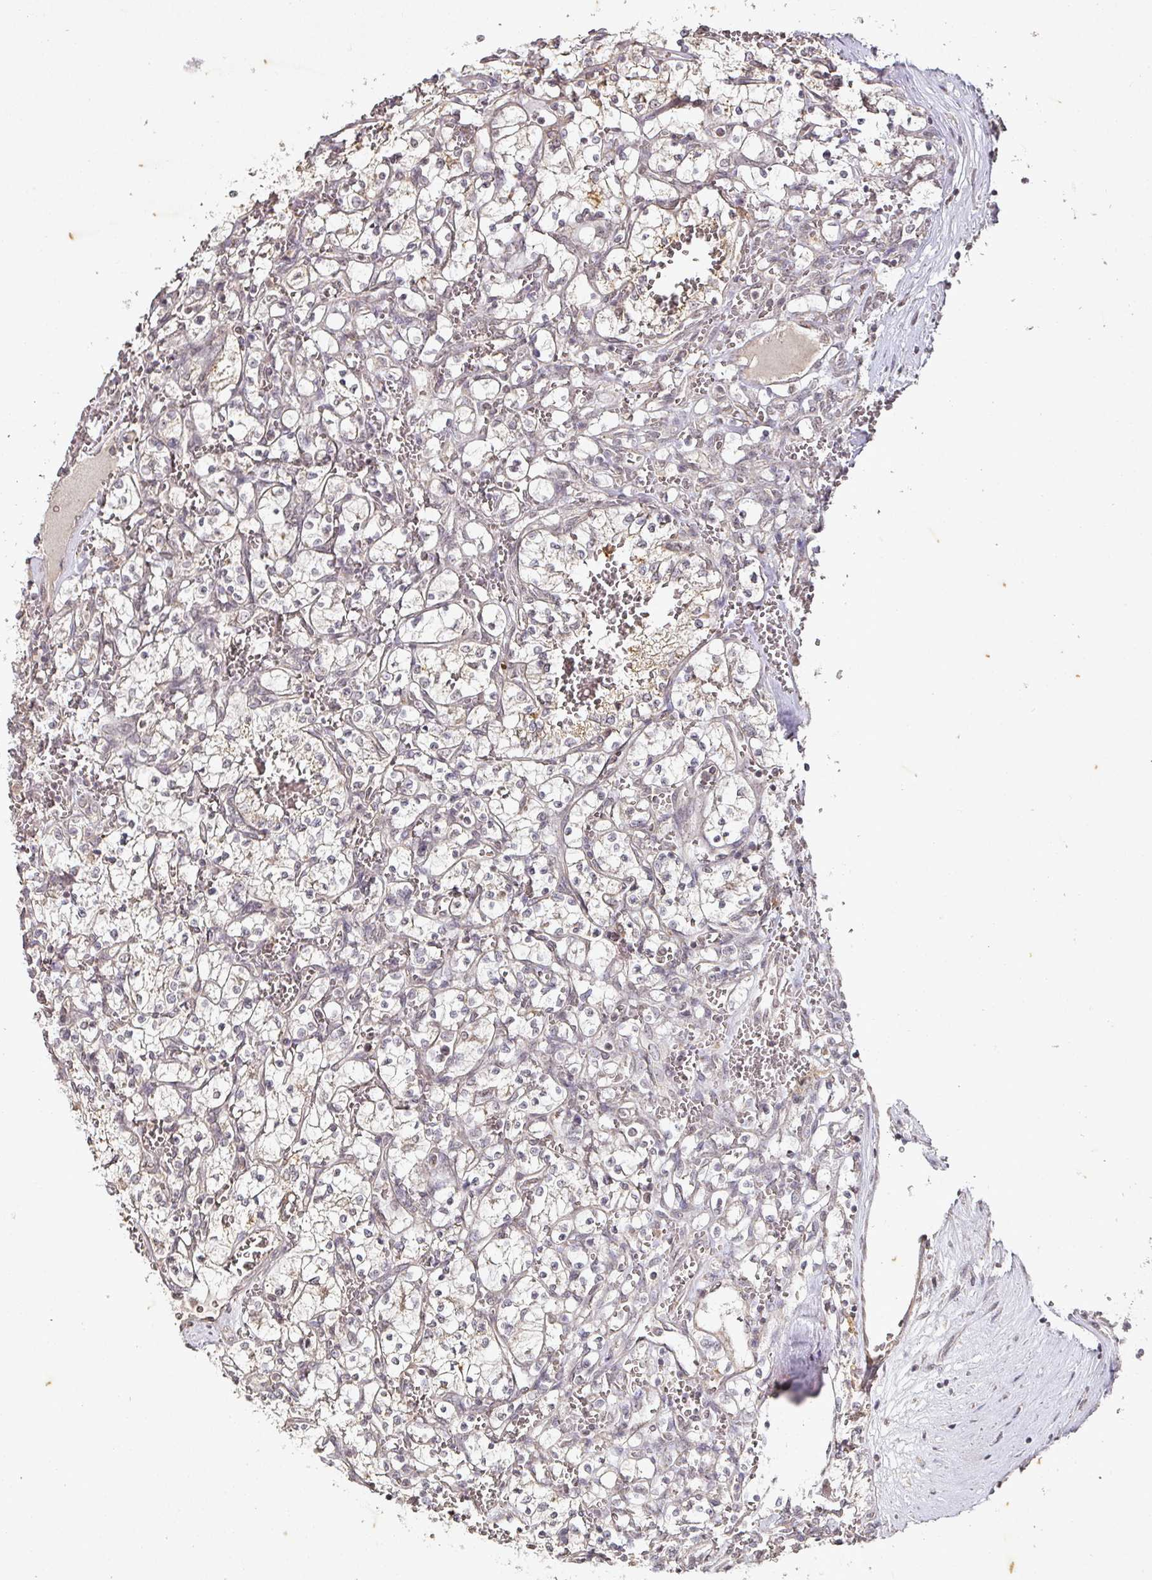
{"staining": {"intensity": "weak", "quantity": "25%-75%", "location": "cytoplasmic/membranous"}, "tissue": "renal cancer", "cell_type": "Tumor cells", "image_type": "cancer", "snomed": [{"axis": "morphology", "description": "Adenocarcinoma, NOS"}, {"axis": "topography", "description": "Kidney"}], "caption": "This photomicrograph reveals renal adenocarcinoma stained with immunohistochemistry (IHC) to label a protein in brown. The cytoplasmic/membranous of tumor cells show weak positivity for the protein. Nuclei are counter-stained blue.", "gene": "CAPN5", "patient": {"sex": "female", "age": 69}}